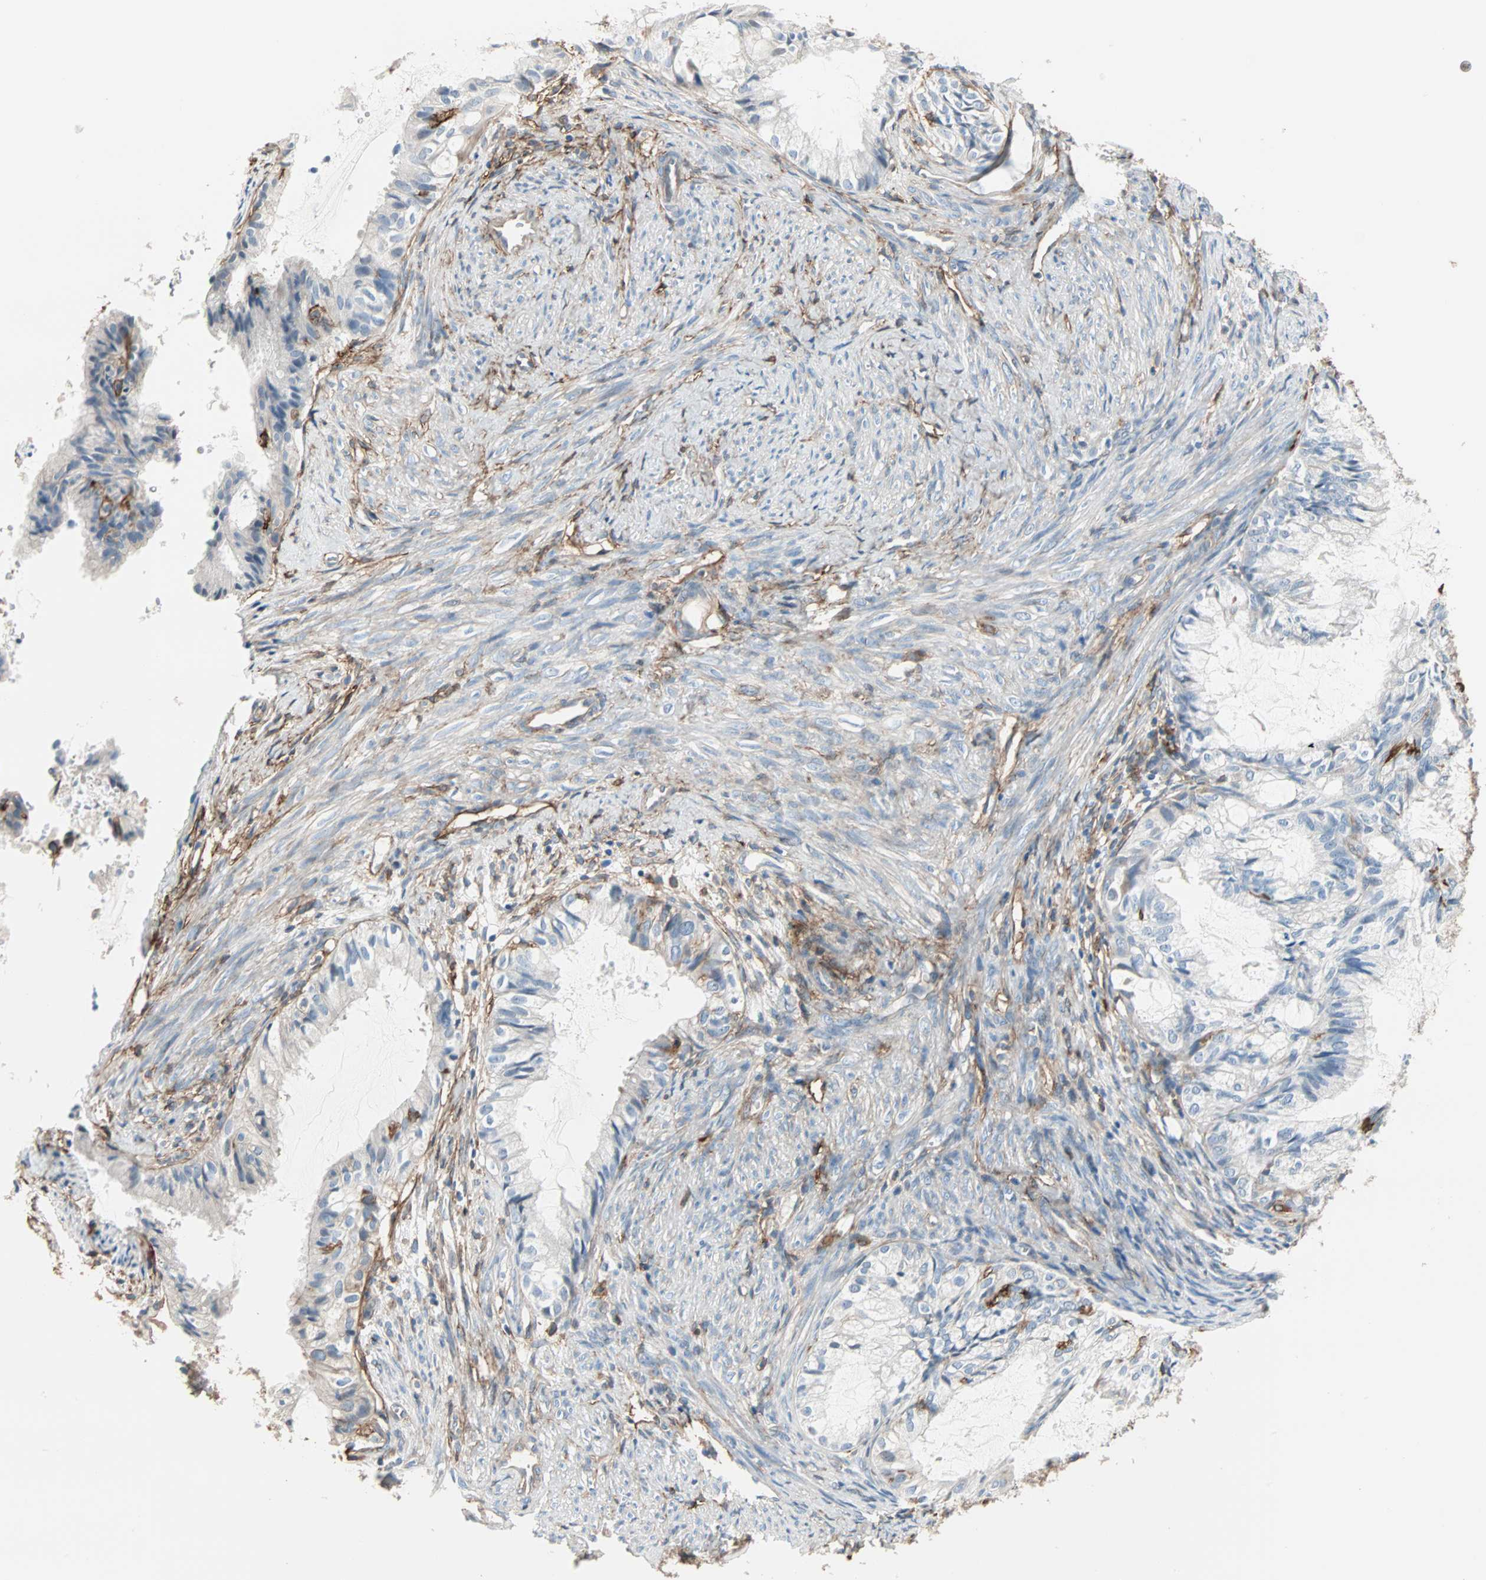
{"staining": {"intensity": "negative", "quantity": "none", "location": "none"}, "tissue": "cervical cancer", "cell_type": "Tumor cells", "image_type": "cancer", "snomed": [{"axis": "morphology", "description": "Normal tissue, NOS"}, {"axis": "morphology", "description": "Adenocarcinoma, NOS"}, {"axis": "topography", "description": "Cervix"}, {"axis": "topography", "description": "Endometrium"}], "caption": "Adenocarcinoma (cervical) stained for a protein using IHC displays no expression tumor cells.", "gene": "EPB41L2", "patient": {"sex": "female", "age": 86}}